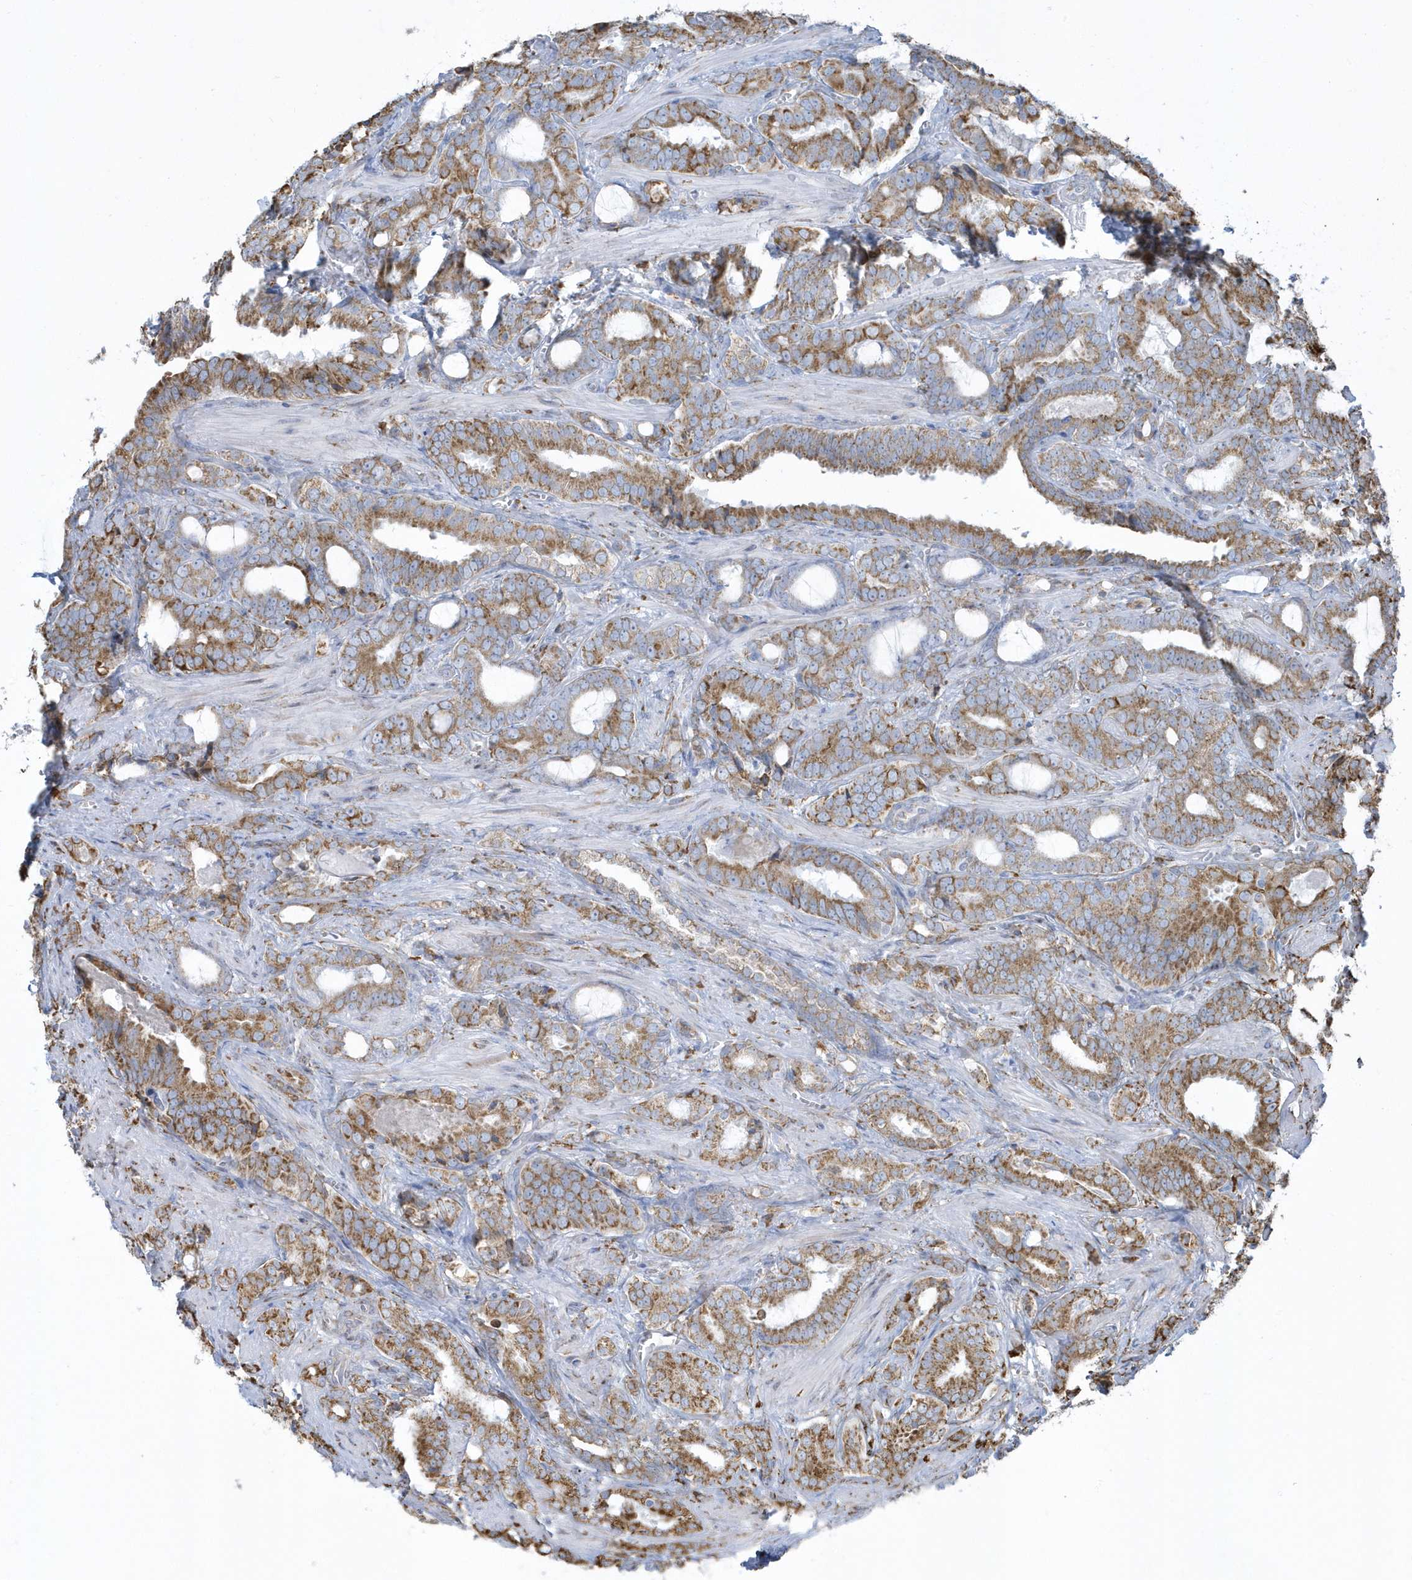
{"staining": {"intensity": "moderate", "quantity": ">75%", "location": "cytoplasmic/membranous"}, "tissue": "prostate cancer", "cell_type": "Tumor cells", "image_type": "cancer", "snomed": [{"axis": "morphology", "description": "Adenocarcinoma, High grade"}, {"axis": "topography", "description": "Prostate and seminal vesicle, NOS"}], "caption": "Immunohistochemical staining of human prostate cancer demonstrates moderate cytoplasmic/membranous protein expression in about >75% of tumor cells.", "gene": "DCAF1", "patient": {"sex": "male", "age": 67}}